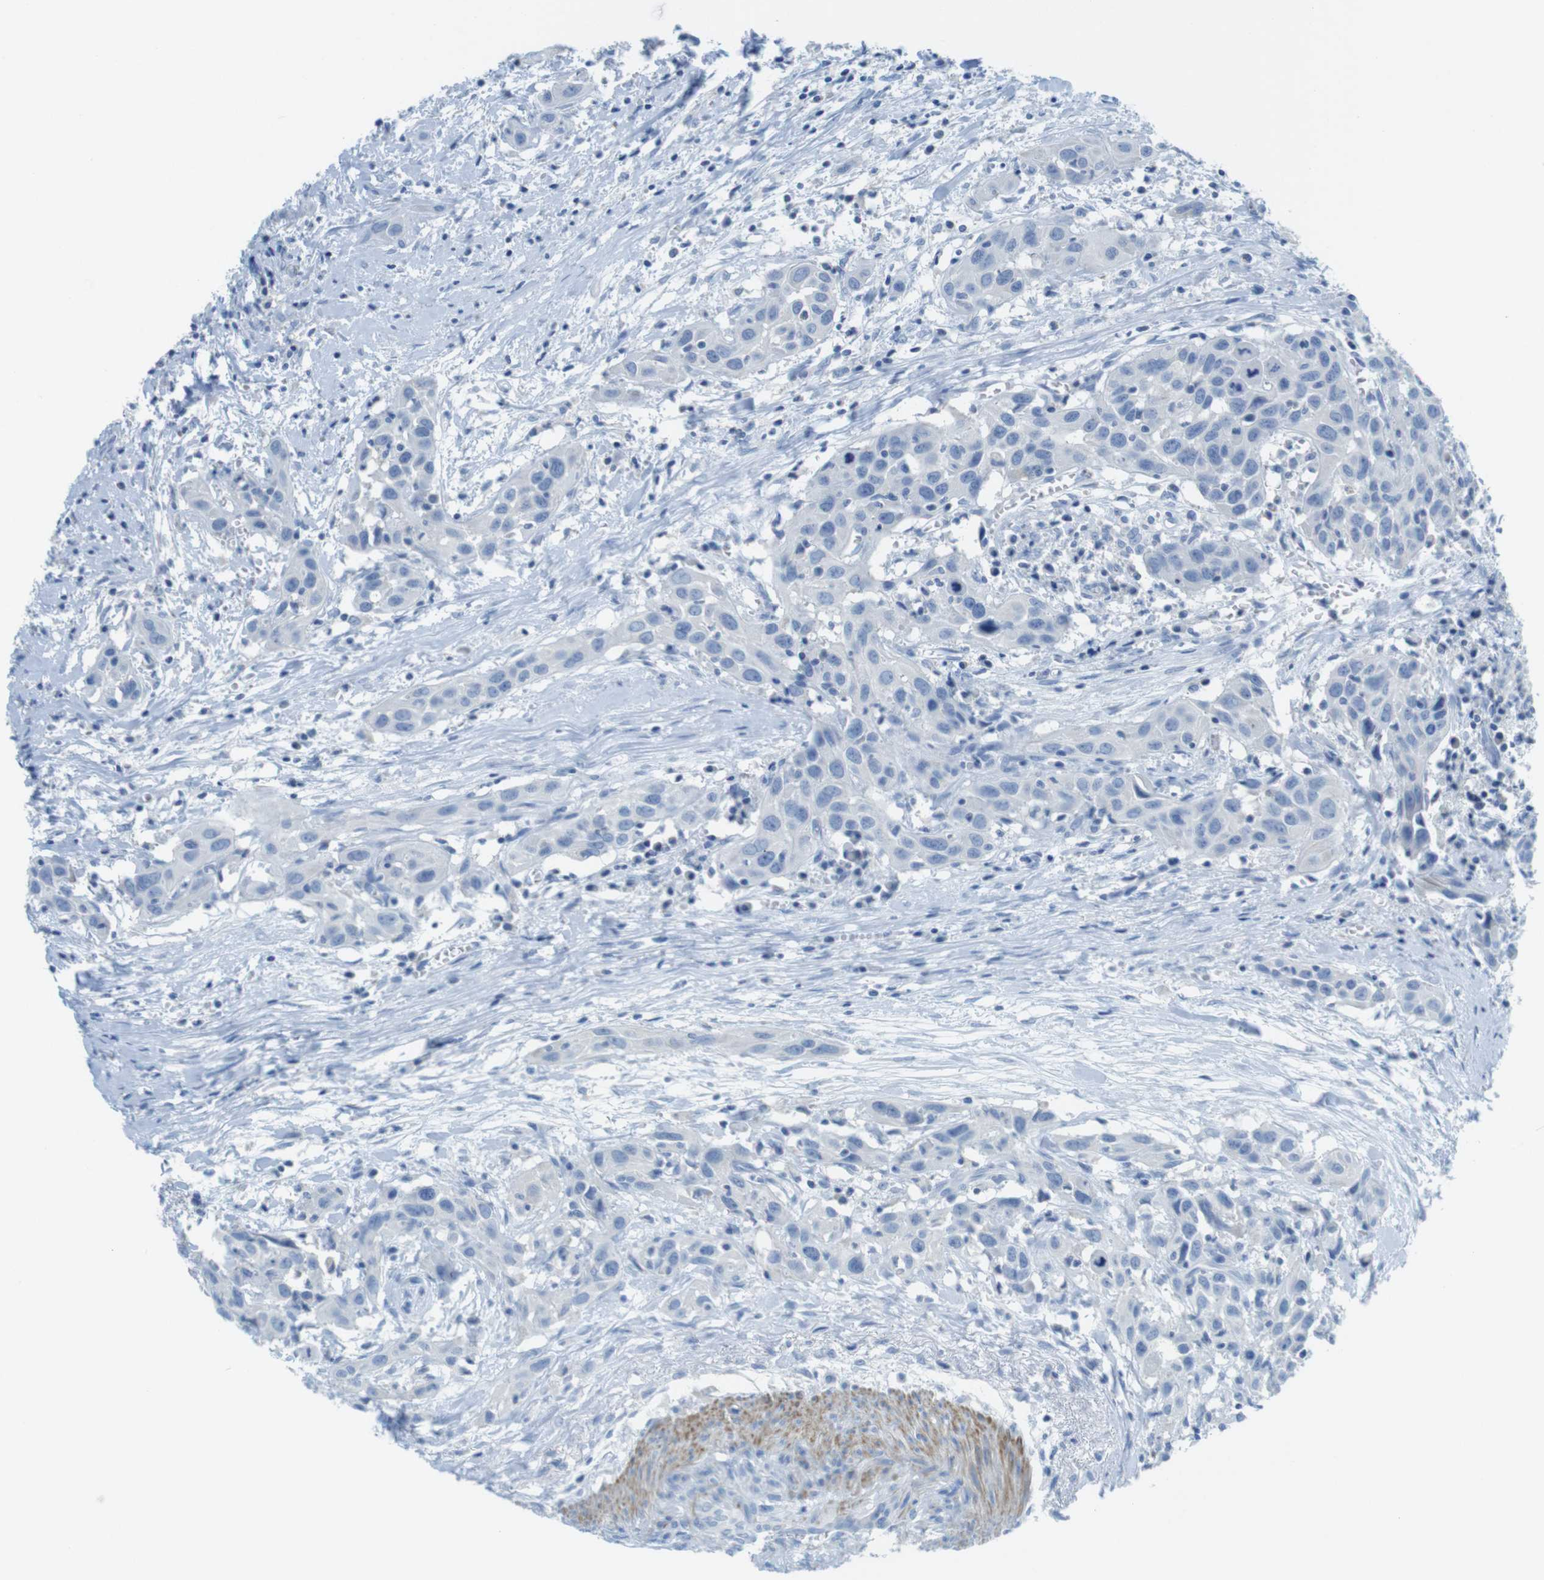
{"staining": {"intensity": "negative", "quantity": "none", "location": "none"}, "tissue": "head and neck cancer", "cell_type": "Tumor cells", "image_type": "cancer", "snomed": [{"axis": "morphology", "description": "Squamous cell carcinoma, NOS"}, {"axis": "topography", "description": "Oral tissue"}, {"axis": "topography", "description": "Head-Neck"}], "caption": "Photomicrograph shows no significant protein expression in tumor cells of head and neck cancer (squamous cell carcinoma).", "gene": "ASIC5", "patient": {"sex": "female", "age": 50}}